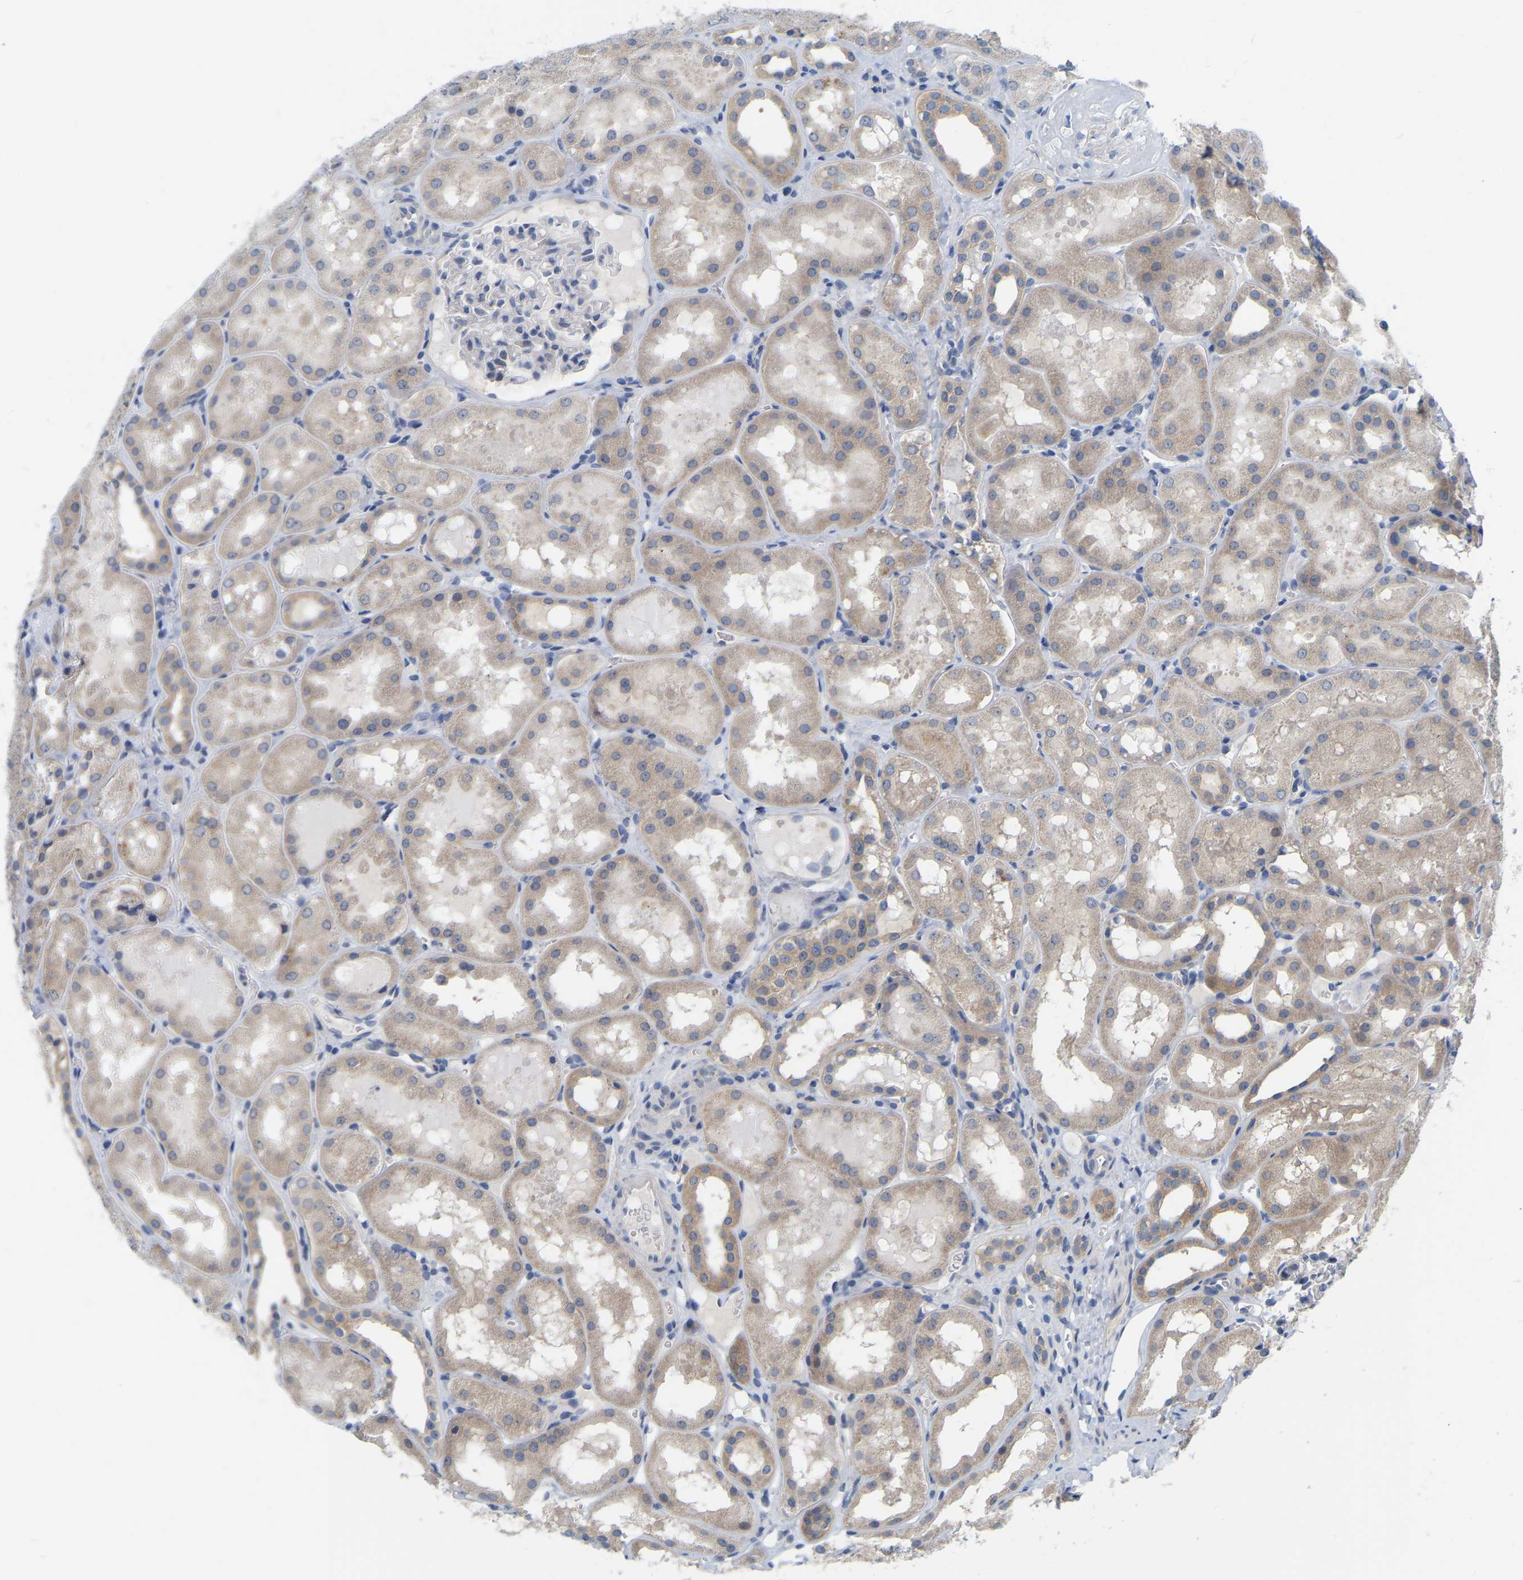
{"staining": {"intensity": "negative", "quantity": "none", "location": "none"}, "tissue": "kidney", "cell_type": "Cells in glomeruli", "image_type": "normal", "snomed": [{"axis": "morphology", "description": "Normal tissue, NOS"}, {"axis": "topography", "description": "Kidney"}, {"axis": "topography", "description": "Urinary bladder"}], "caption": "Cells in glomeruli show no significant positivity in normal kidney. (DAB immunohistochemistry (IHC) visualized using brightfield microscopy, high magnification).", "gene": "WIPI2", "patient": {"sex": "male", "age": 16}}